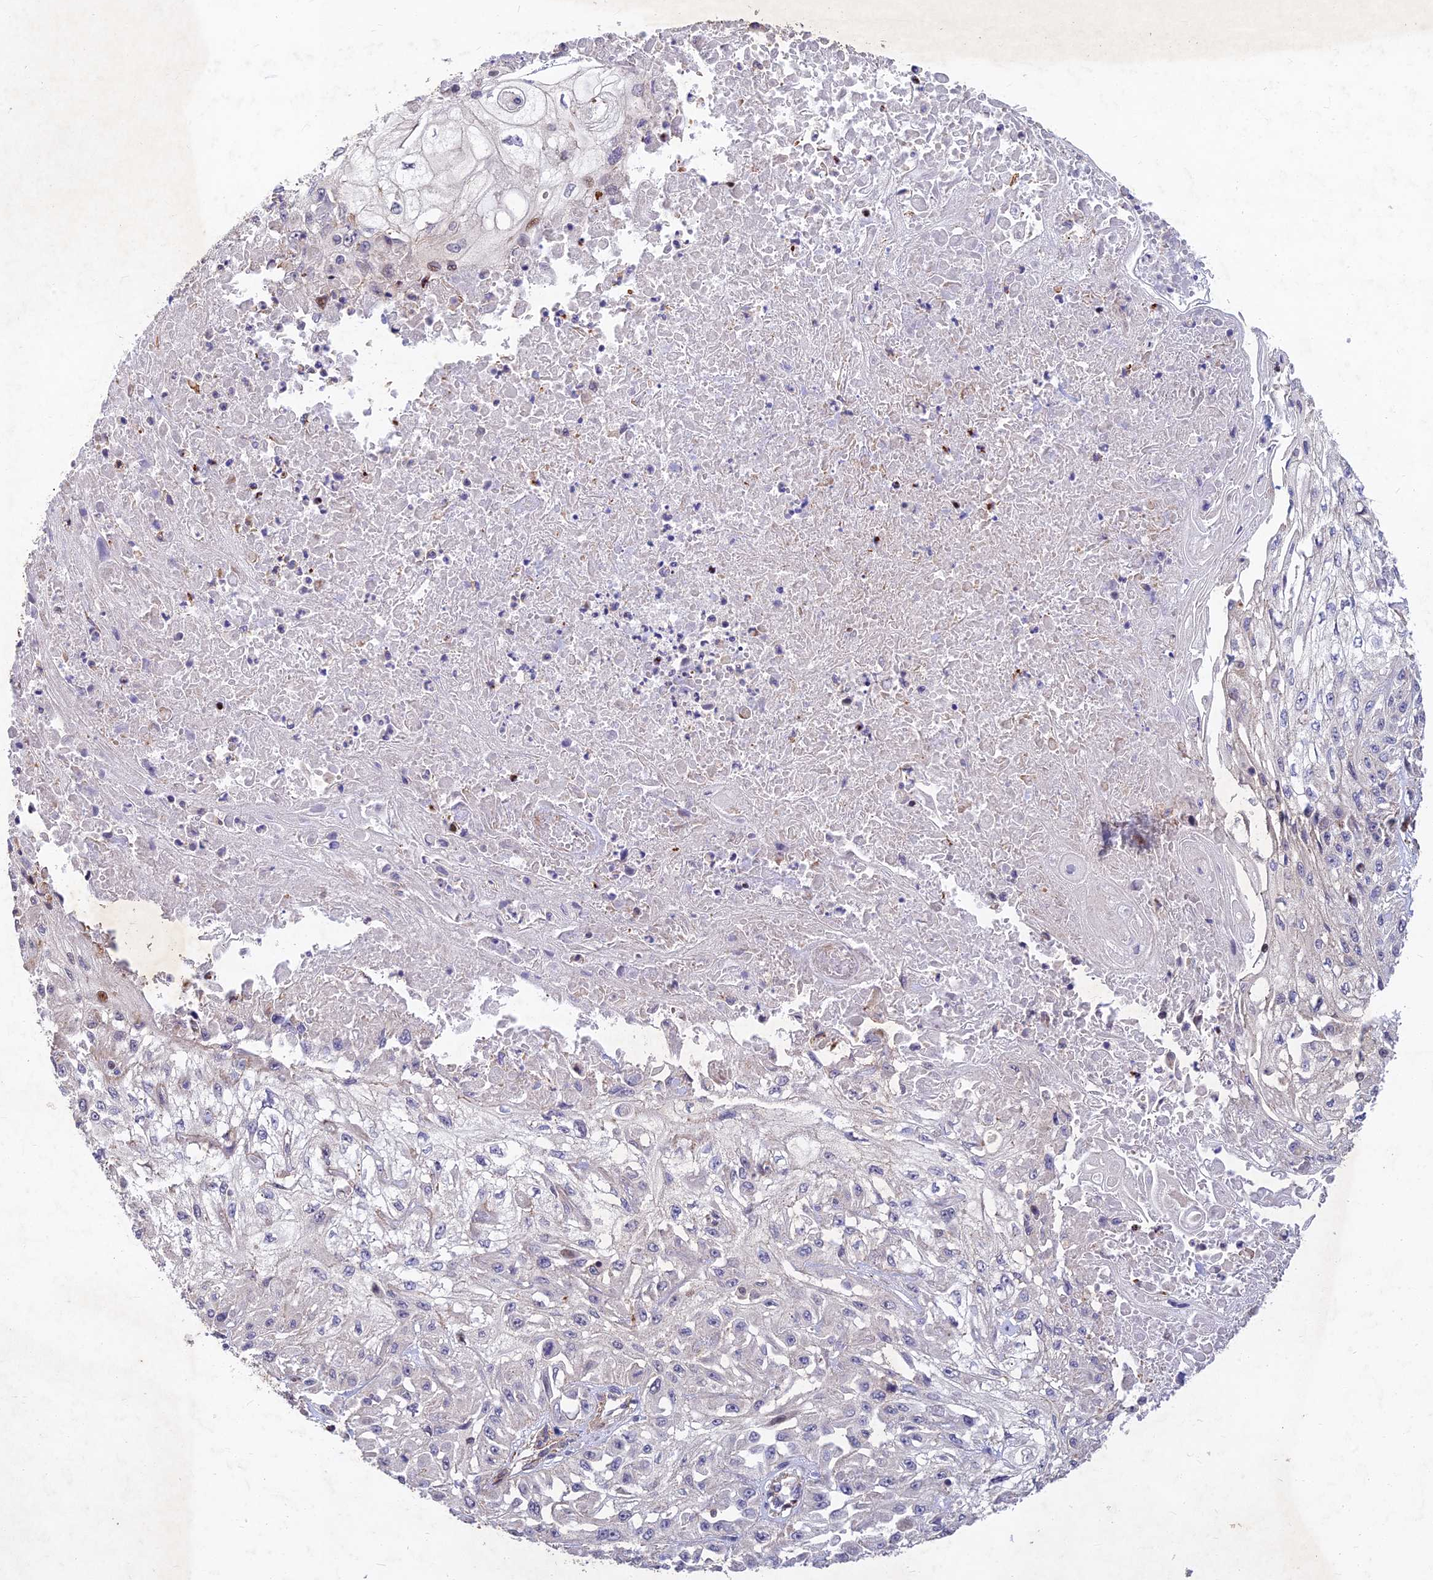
{"staining": {"intensity": "negative", "quantity": "none", "location": "none"}, "tissue": "skin cancer", "cell_type": "Tumor cells", "image_type": "cancer", "snomed": [{"axis": "morphology", "description": "Squamous cell carcinoma, NOS"}, {"axis": "morphology", "description": "Squamous cell carcinoma, metastatic, NOS"}, {"axis": "topography", "description": "Skin"}, {"axis": "topography", "description": "Lymph node"}], "caption": "Tumor cells show no significant positivity in skin cancer (squamous cell carcinoma).", "gene": "RELCH", "patient": {"sex": "male", "age": 75}}